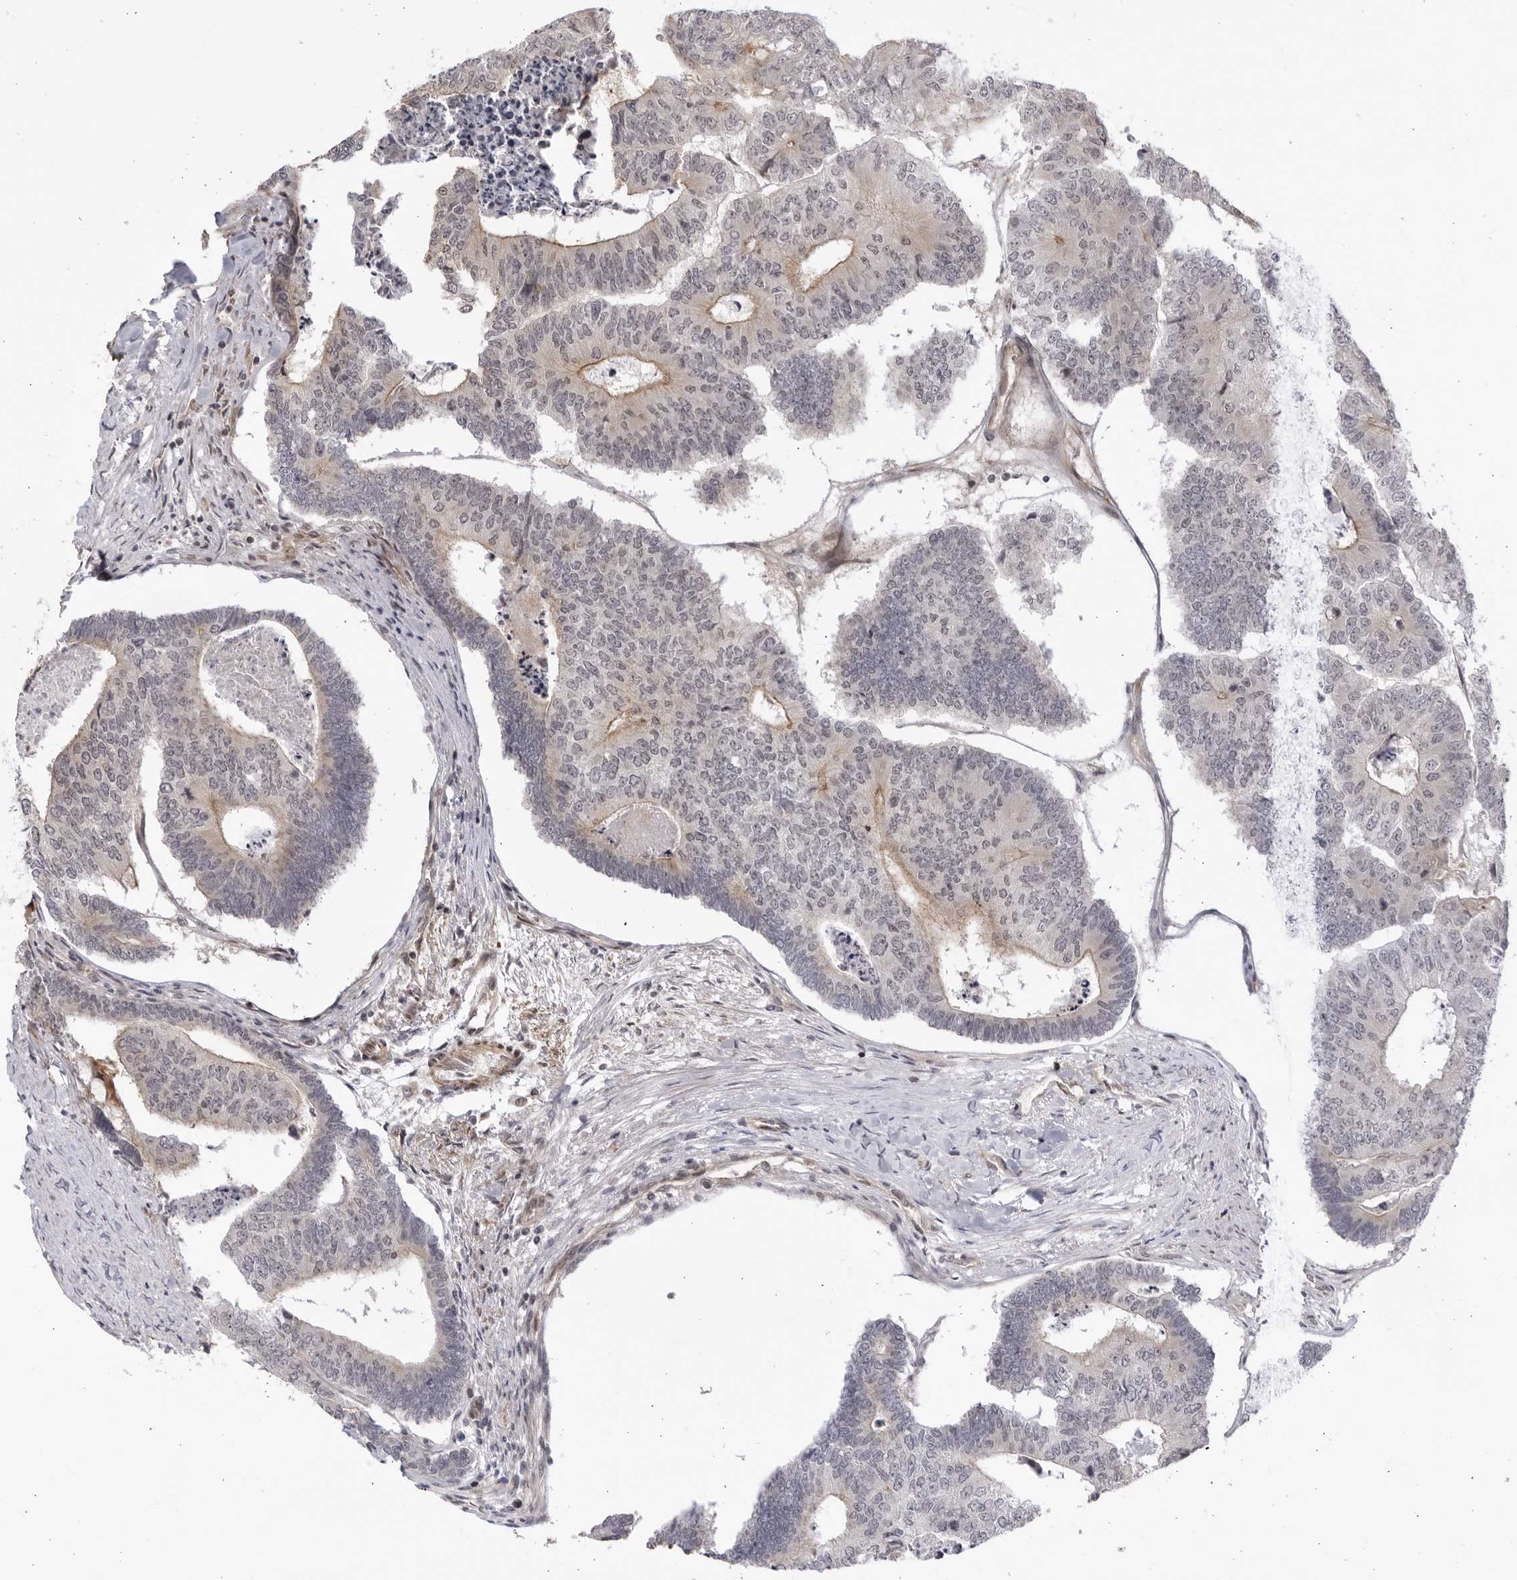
{"staining": {"intensity": "weak", "quantity": "25%-75%", "location": "cytoplasmic/membranous"}, "tissue": "colorectal cancer", "cell_type": "Tumor cells", "image_type": "cancer", "snomed": [{"axis": "morphology", "description": "Adenocarcinoma, NOS"}, {"axis": "topography", "description": "Colon"}], "caption": "Adenocarcinoma (colorectal) tissue displays weak cytoplasmic/membranous expression in approximately 25%-75% of tumor cells", "gene": "CNBD1", "patient": {"sex": "female", "age": 67}}